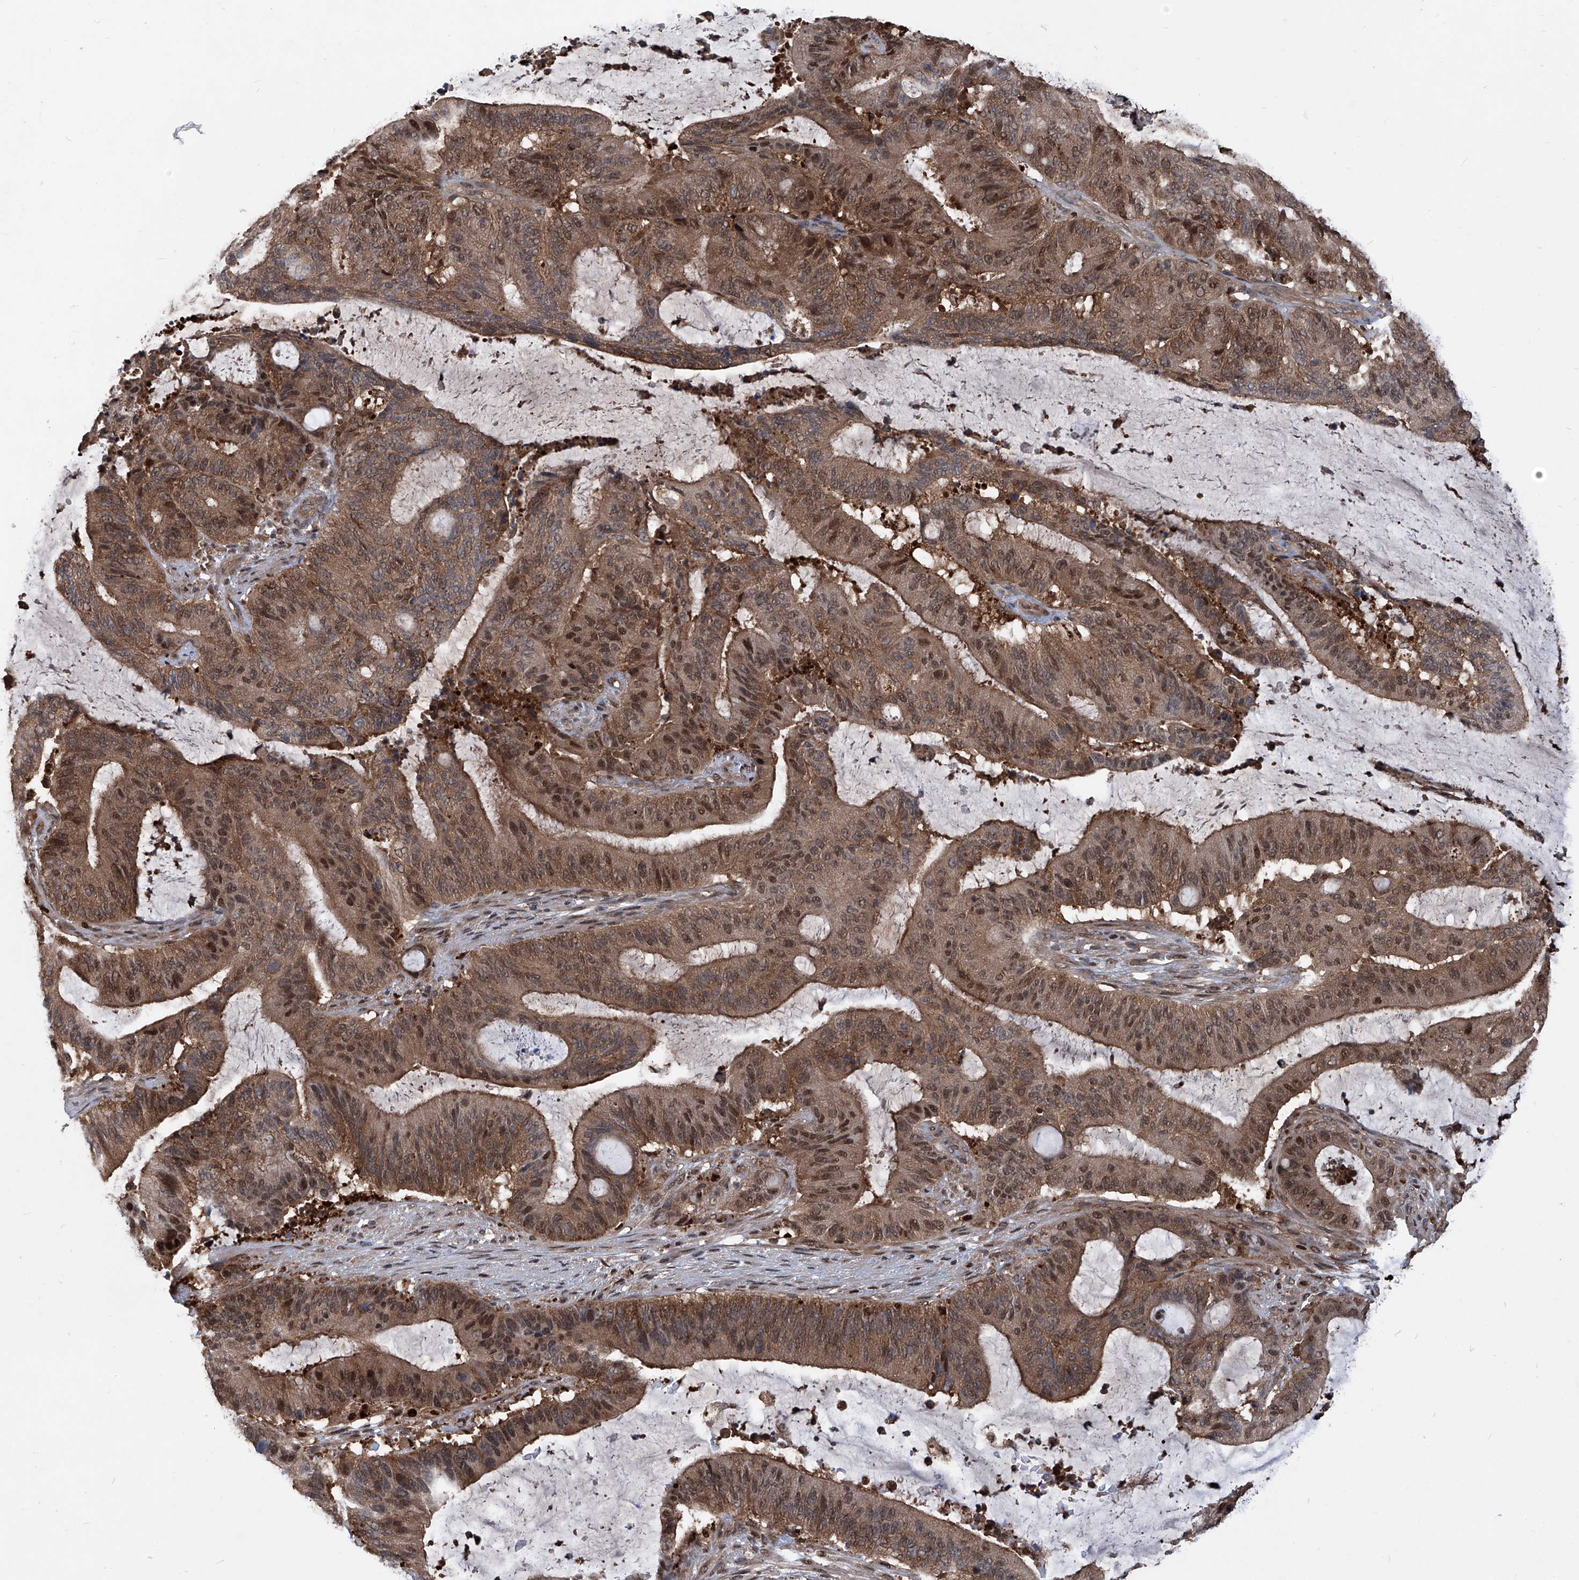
{"staining": {"intensity": "moderate", "quantity": ">75%", "location": "cytoplasmic/membranous,nuclear"}, "tissue": "liver cancer", "cell_type": "Tumor cells", "image_type": "cancer", "snomed": [{"axis": "morphology", "description": "Normal tissue, NOS"}, {"axis": "morphology", "description": "Cholangiocarcinoma"}, {"axis": "topography", "description": "Liver"}, {"axis": "topography", "description": "Peripheral nerve tissue"}], "caption": "Moderate cytoplasmic/membranous and nuclear positivity is identified in approximately >75% of tumor cells in liver cholangiocarcinoma.", "gene": "PSMB1", "patient": {"sex": "female", "age": 73}}